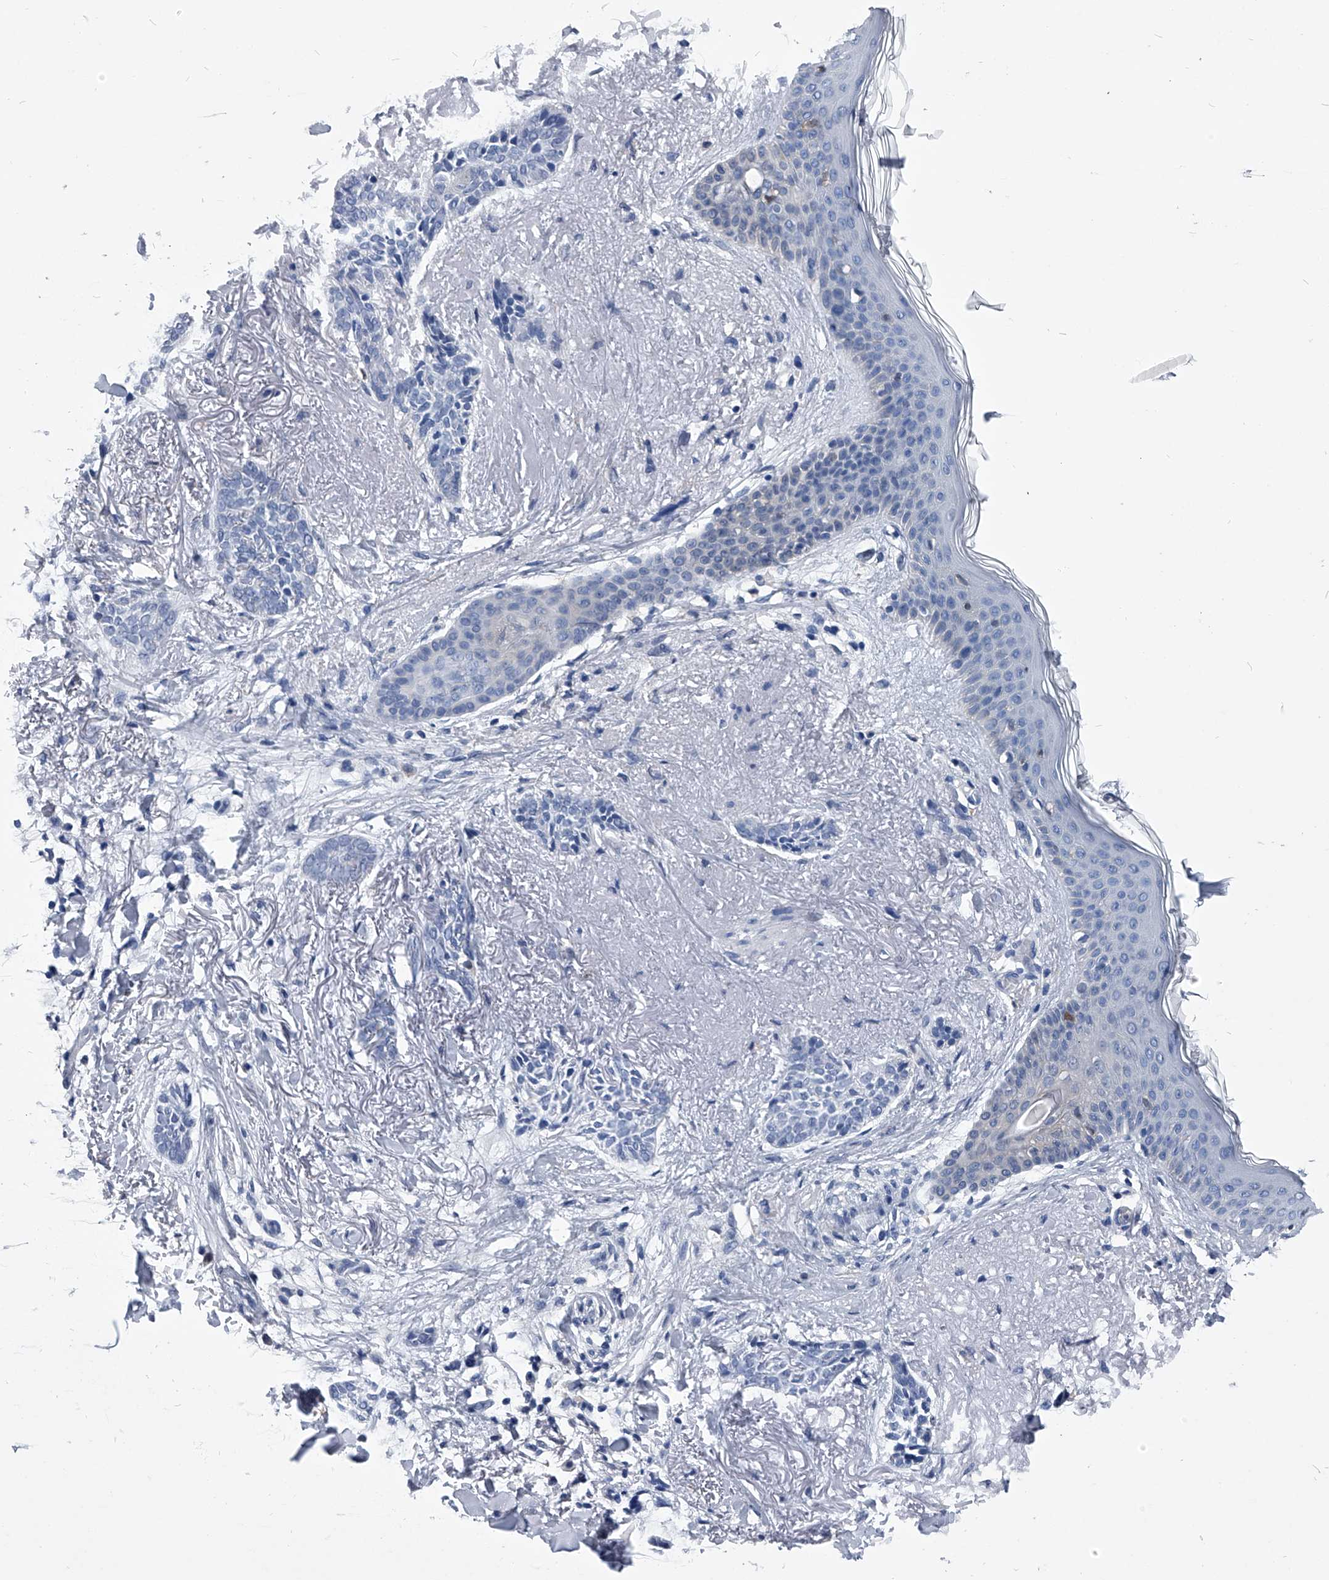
{"staining": {"intensity": "negative", "quantity": "none", "location": "none"}, "tissue": "skin cancer", "cell_type": "Tumor cells", "image_type": "cancer", "snomed": [{"axis": "morphology", "description": "Basal cell carcinoma"}, {"axis": "topography", "description": "Skin"}], "caption": "Immunohistochemical staining of human basal cell carcinoma (skin) reveals no significant positivity in tumor cells.", "gene": "PDXK", "patient": {"sex": "female", "age": 84}}